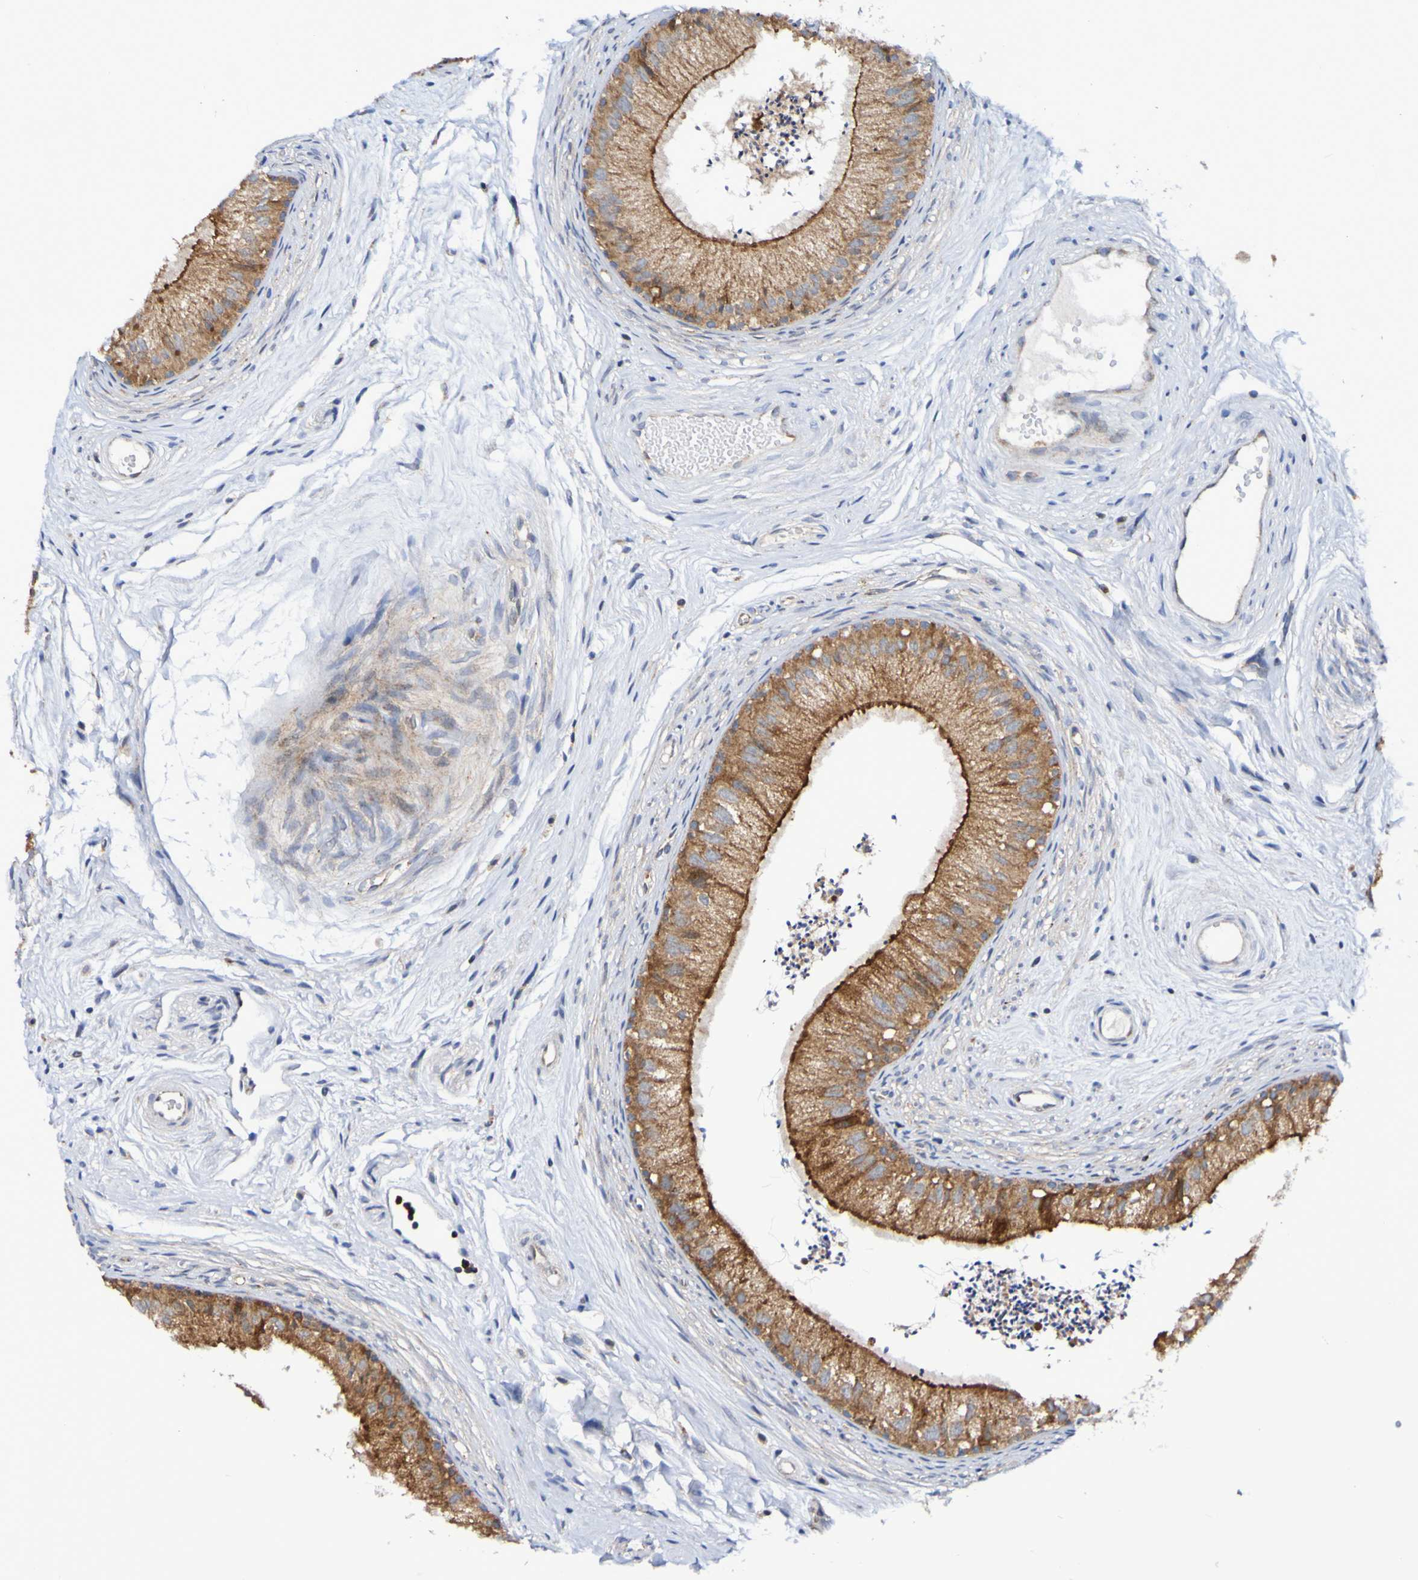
{"staining": {"intensity": "strong", "quantity": ">75%", "location": "cytoplasmic/membranous"}, "tissue": "epididymis", "cell_type": "Glandular cells", "image_type": "normal", "snomed": [{"axis": "morphology", "description": "Normal tissue, NOS"}, {"axis": "topography", "description": "Epididymis"}], "caption": "This histopathology image shows unremarkable epididymis stained with IHC to label a protein in brown. The cytoplasmic/membranous of glandular cells show strong positivity for the protein. Nuclei are counter-stained blue.", "gene": "GJB1", "patient": {"sex": "male", "age": 56}}